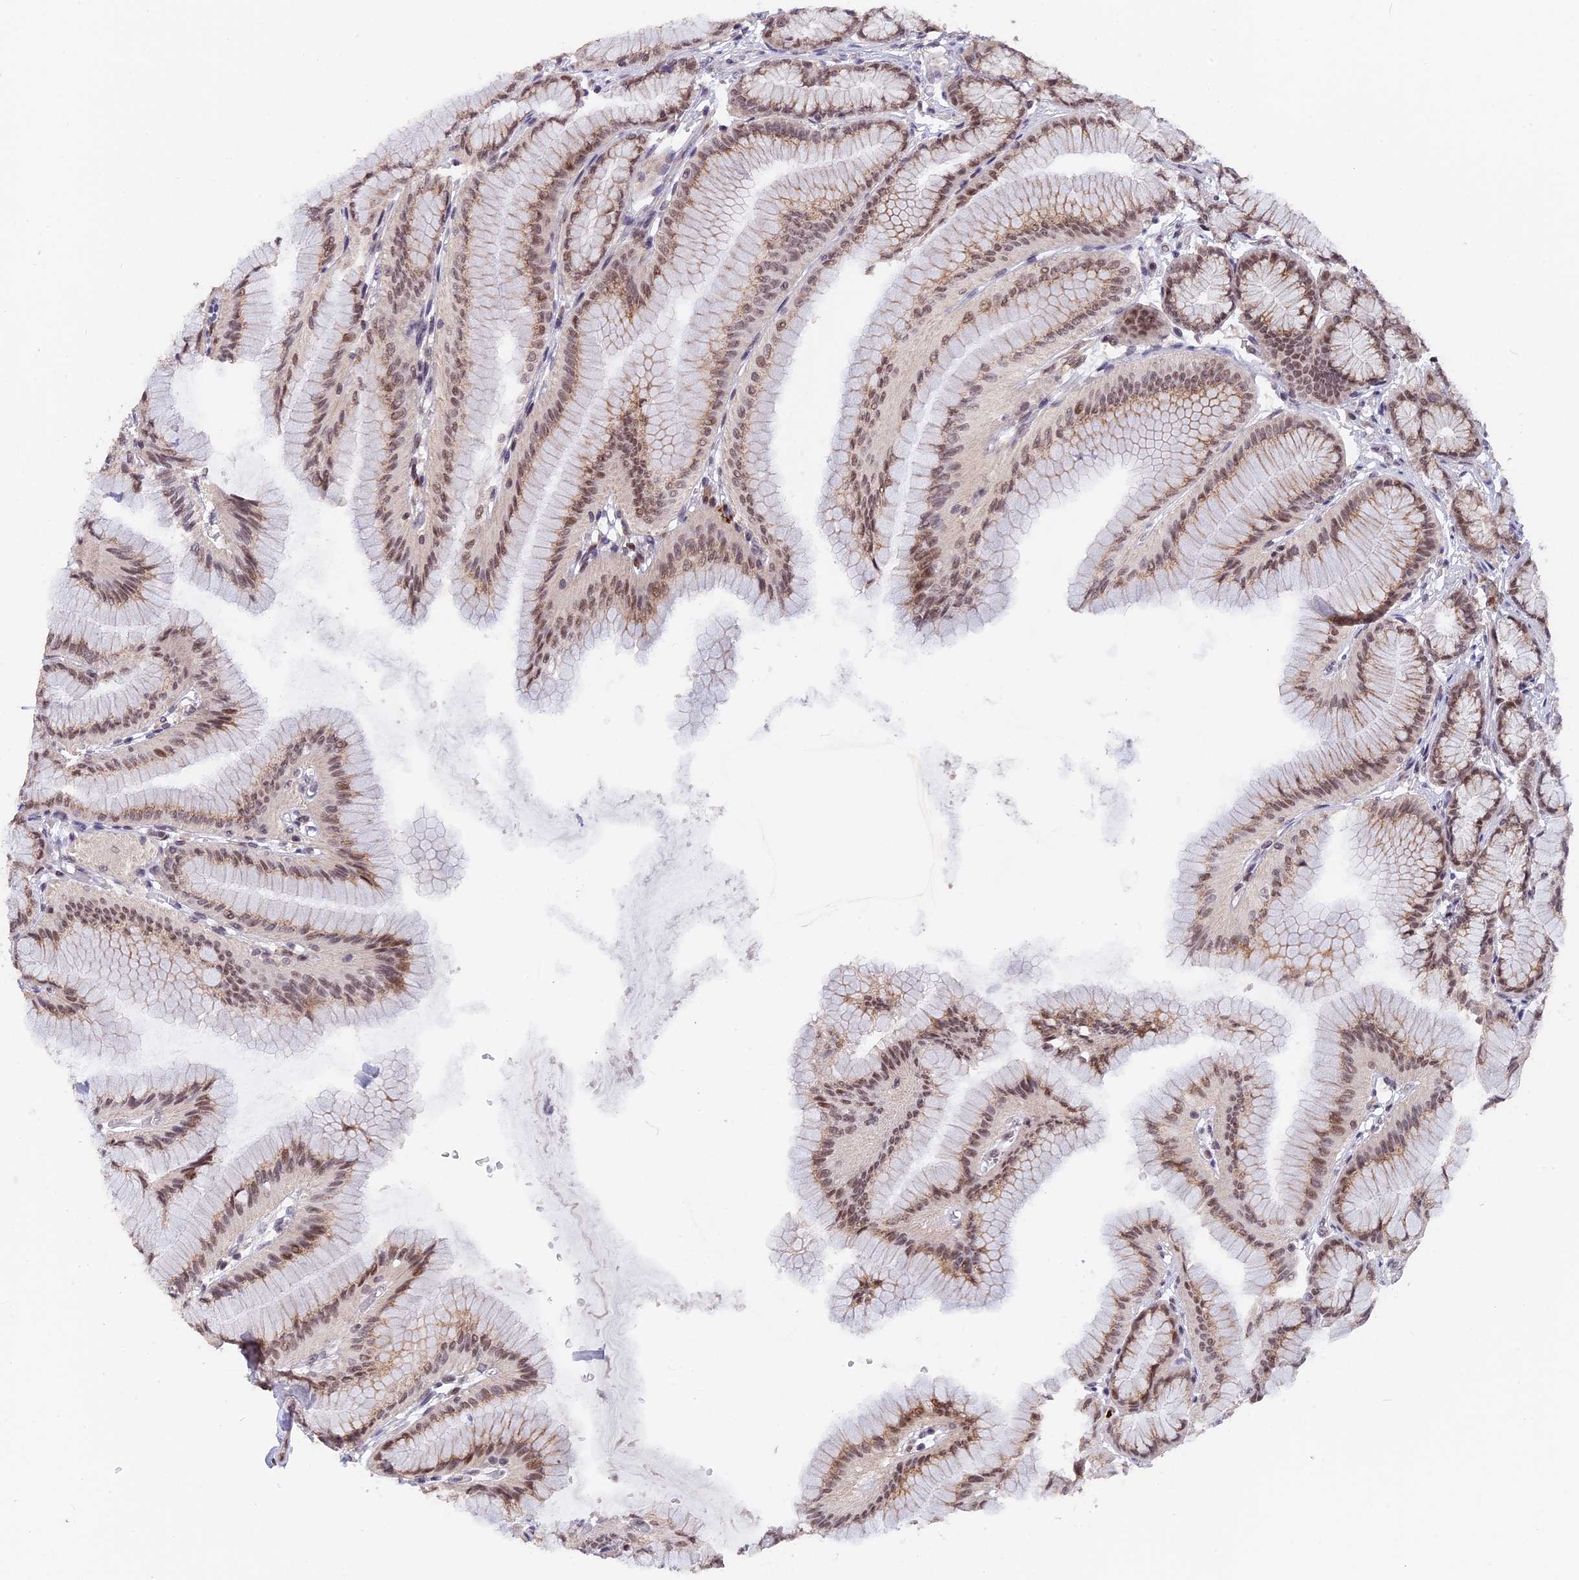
{"staining": {"intensity": "moderate", "quantity": ">75%", "location": "cytoplasmic/membranous,nuclear"}, "tissue": "stomach", "cell_type": "Glandular cells", "image_type": "normal", "snomed": [{"axis": "morphology", "description": "Normal tissue, NOS"}, {"axis": "morphology", "description": "Adenocarcinoma, NOS"}, {"axis": "morphology", "description": "Adenocarcinoma, High grade"}, {"axis": "topography", "description": "Stomach, upper"}, {"axis": "topography", "description": "Stomach"}], "caption": "This image shows IHC staining of normal human stomach, with medium moderate cytoplasmic/membranous,nuclear staining in approximately >75% of glandular cells.", "gene": "POLR2C", "patient": {"sex": "female", "age": 65}}